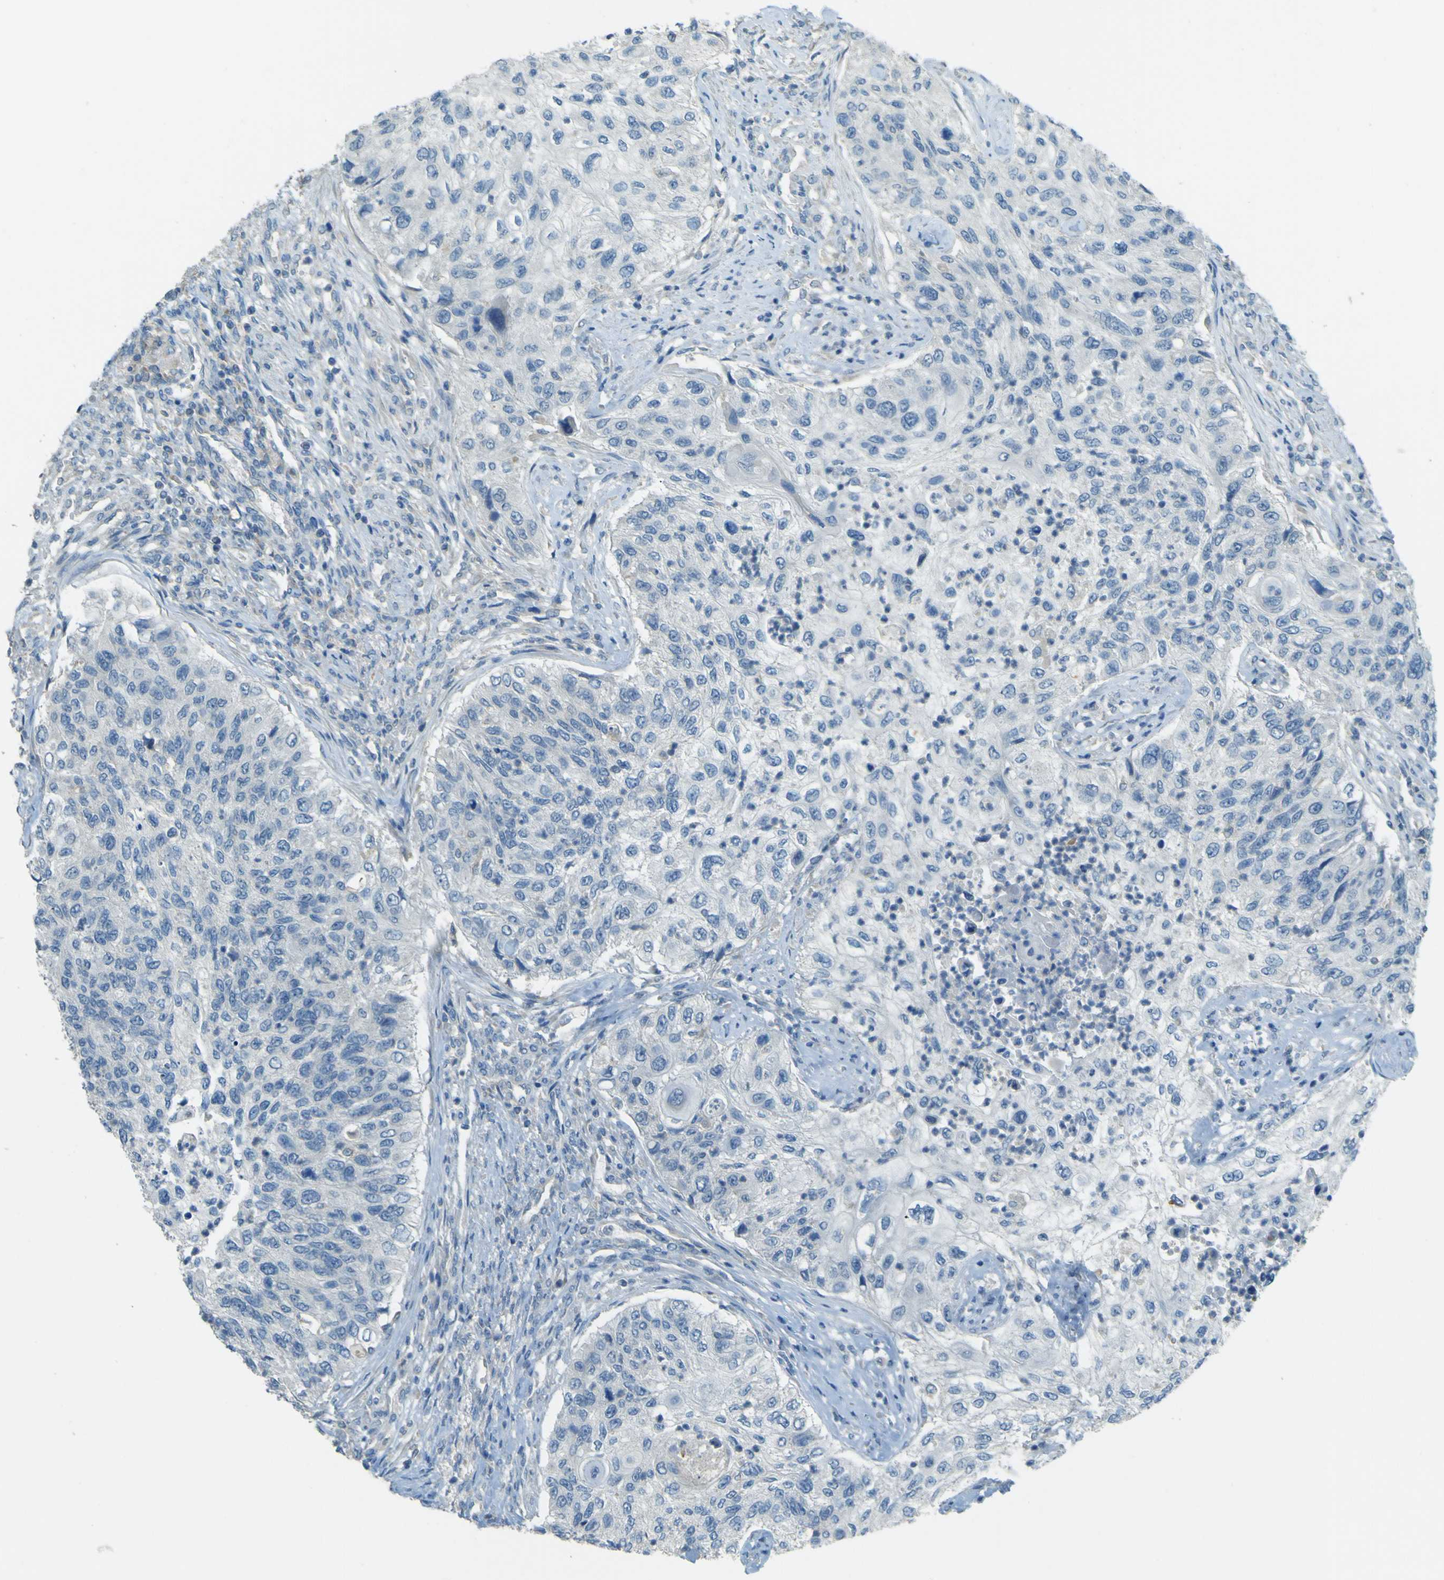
{"staining": {"intensity": "negative", "quantity": "none", "location": "none"}, "tissue": "urothelial cancer", "cell_type": "Tumor cells", "image_type": "cancer", "snomed": [{"axis": "morphology", "description": "Urothelial carcinoma, High grade"}, {"axis": "topography", "description": "Urinary bladder"}], "caption": "Photomicrograph shows no significant protein expression in tumor cells of urothelial cancer. (Stains: DAB IHC with hematoxylin counter stain, Microscopy: brightfield microscopy at high magnification).", "gene": "FKTN", "patient": {"sex": "female", "age": 60}}